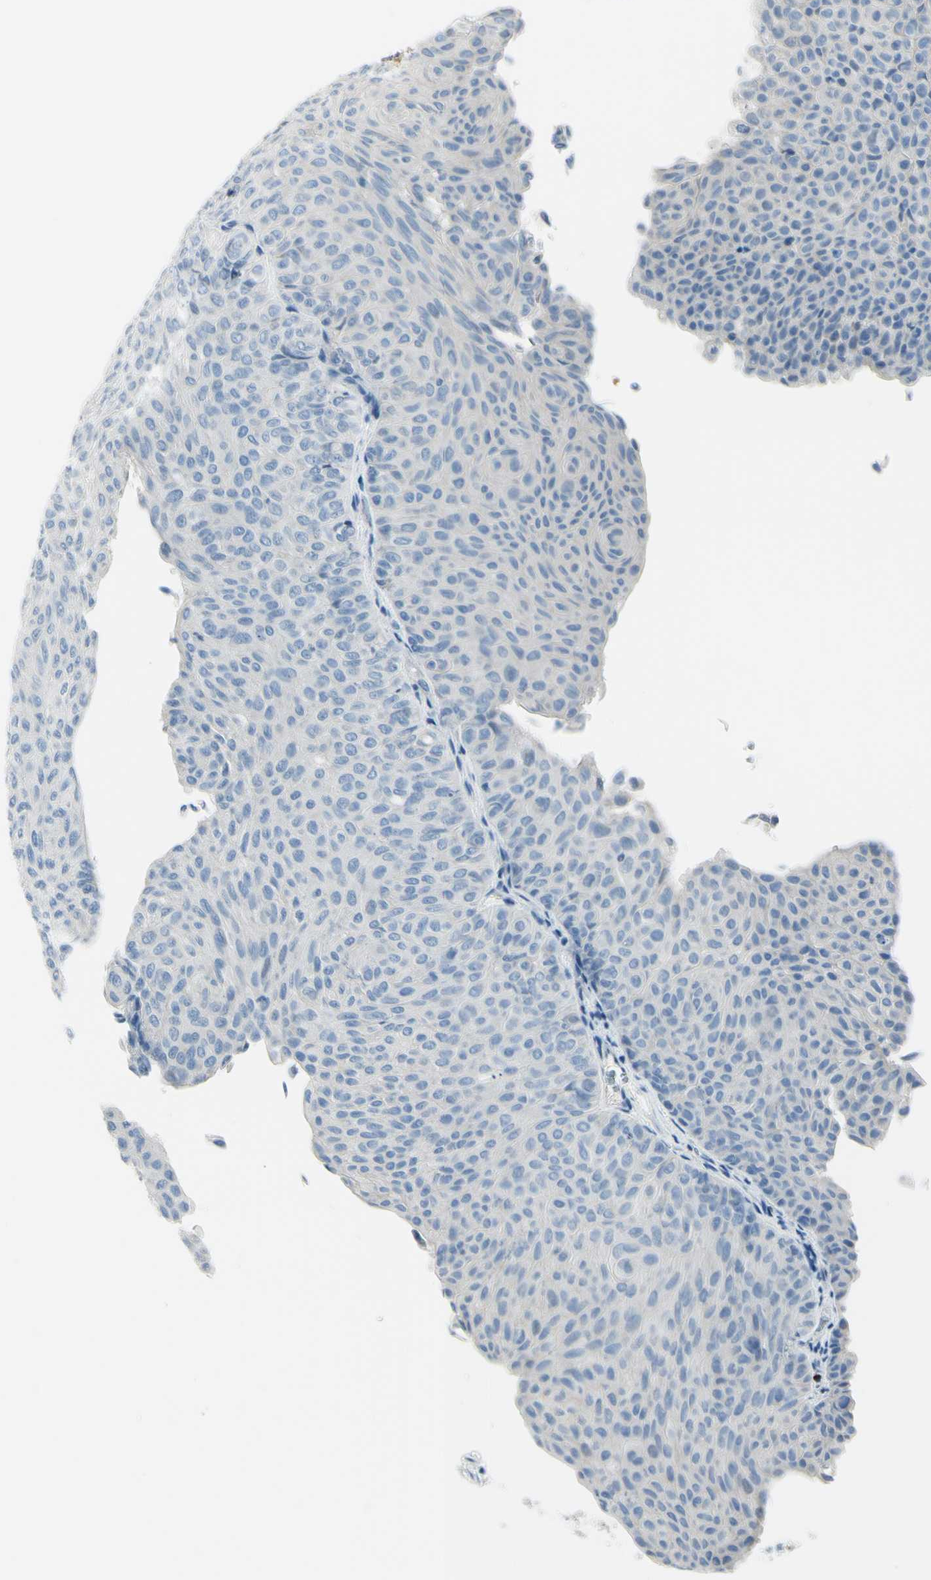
{"staining": {"intensity": "negative", "quantity": "none", "location": "none"}, "tissue": "urothelial cancer", "cell_type": "Tumor cells", "image_type": "cancer", "snomed": [{"axis": "morphology", "description": "Urothelial carcinoma, Low grade"}, {"axis": "topography", "description": "Urinary bladder"}], "caption": "Immunohistochemistry (IHC) of urothelial carcinoma (low-grade) shows no expression in tumor cells.", "gene": "DLG4", "patient": {"sex": "male", "age": 78}}